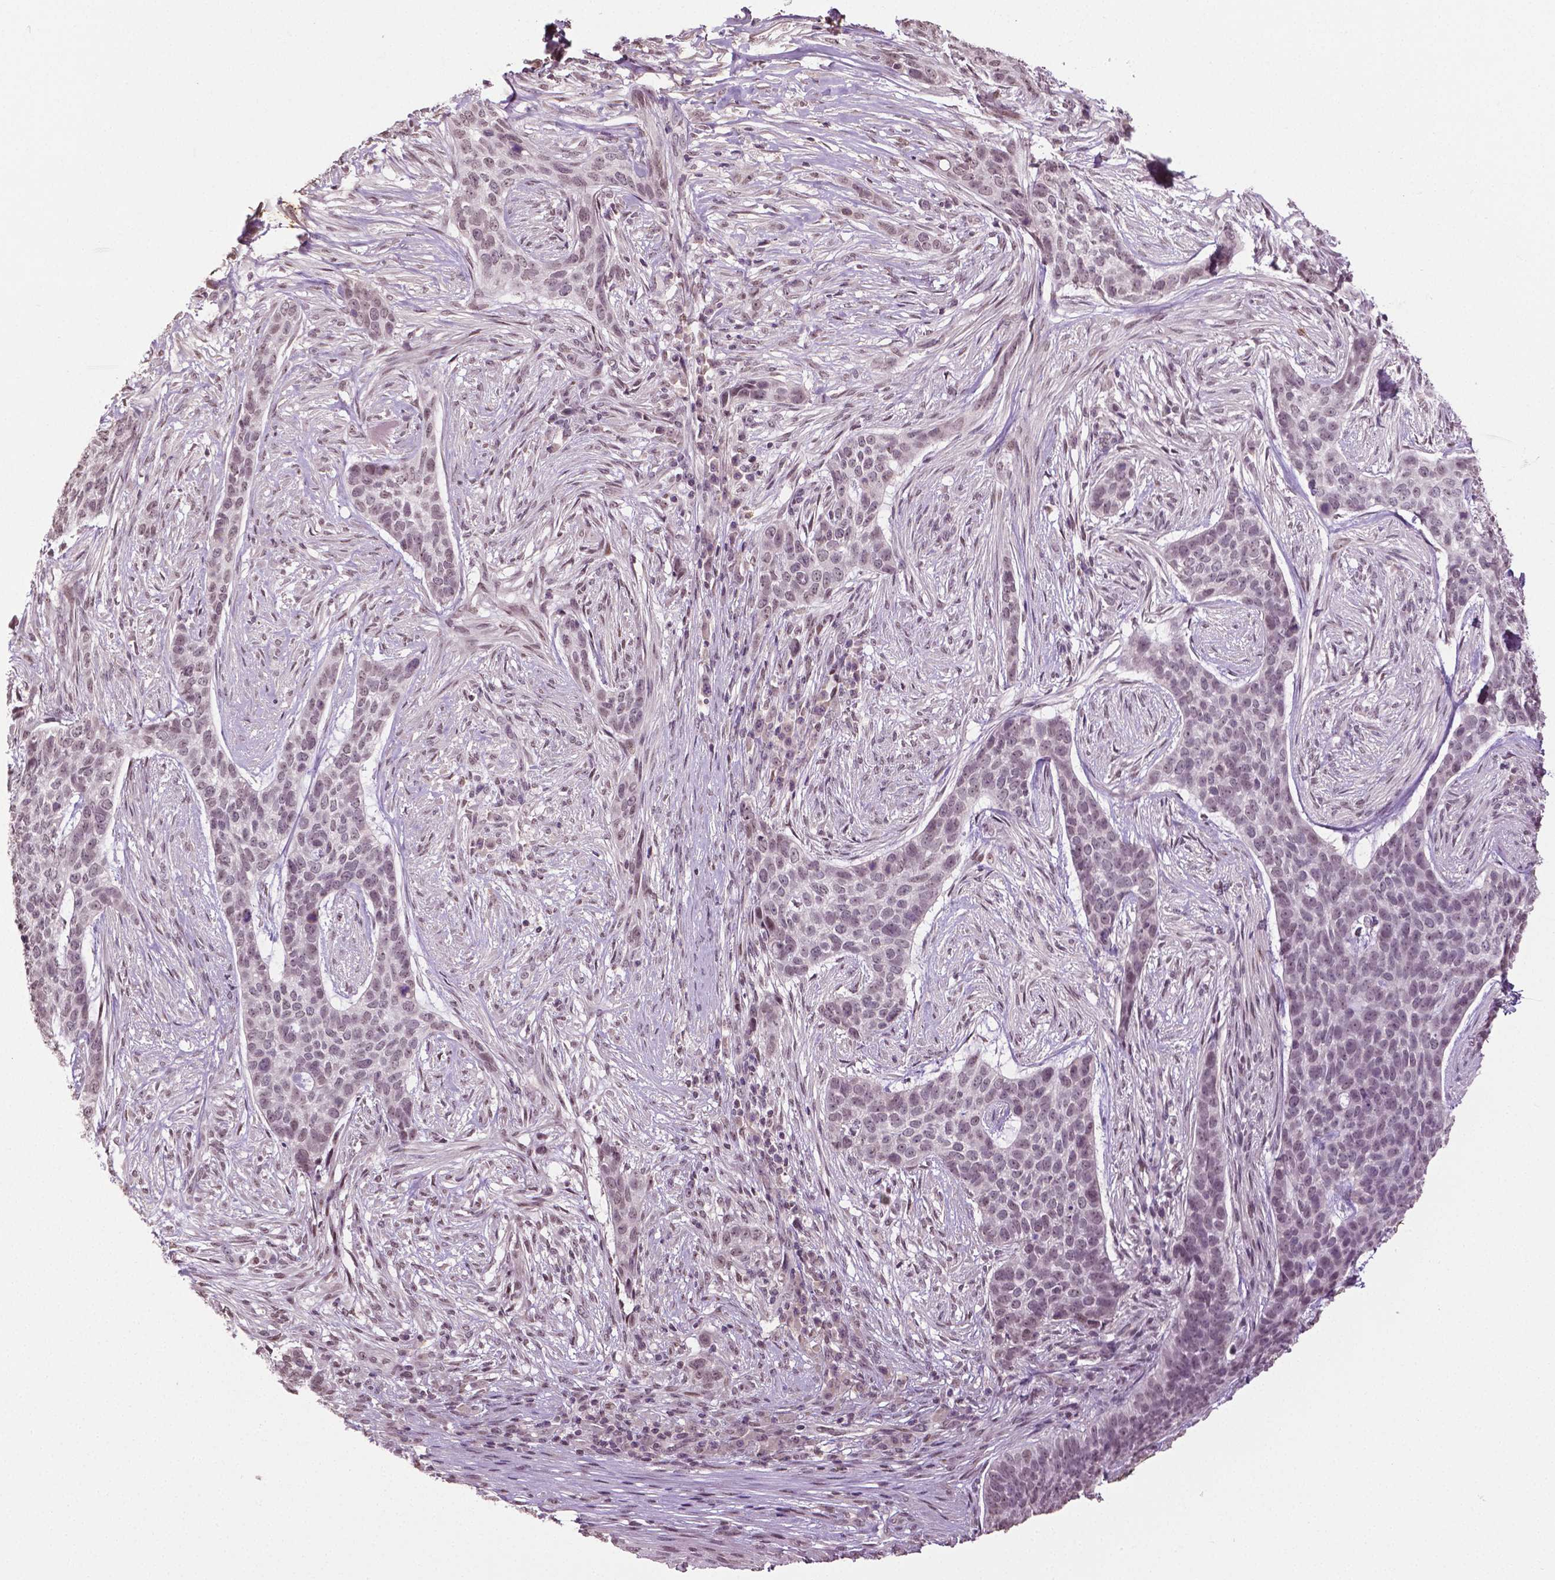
{"staining": {"intensity": "weak", "quantity": "25%-75%", "location": "nuclear"}, "tissue": "skin cancer", "cell_type": "Tumor cells", "image_type": "cancer", "snomed": [{"axis": "morphology", "description": "Basal cell carcinoma"}, {"axis": "topography", "description": "Skin"}], "caption": "A brown stain highlights weak nuclear positivity of a protein in human basal cell carcinoma (skin) tumor cells.", "gene": "DLX5", "patient": {"sex": "female", "age": 69}}